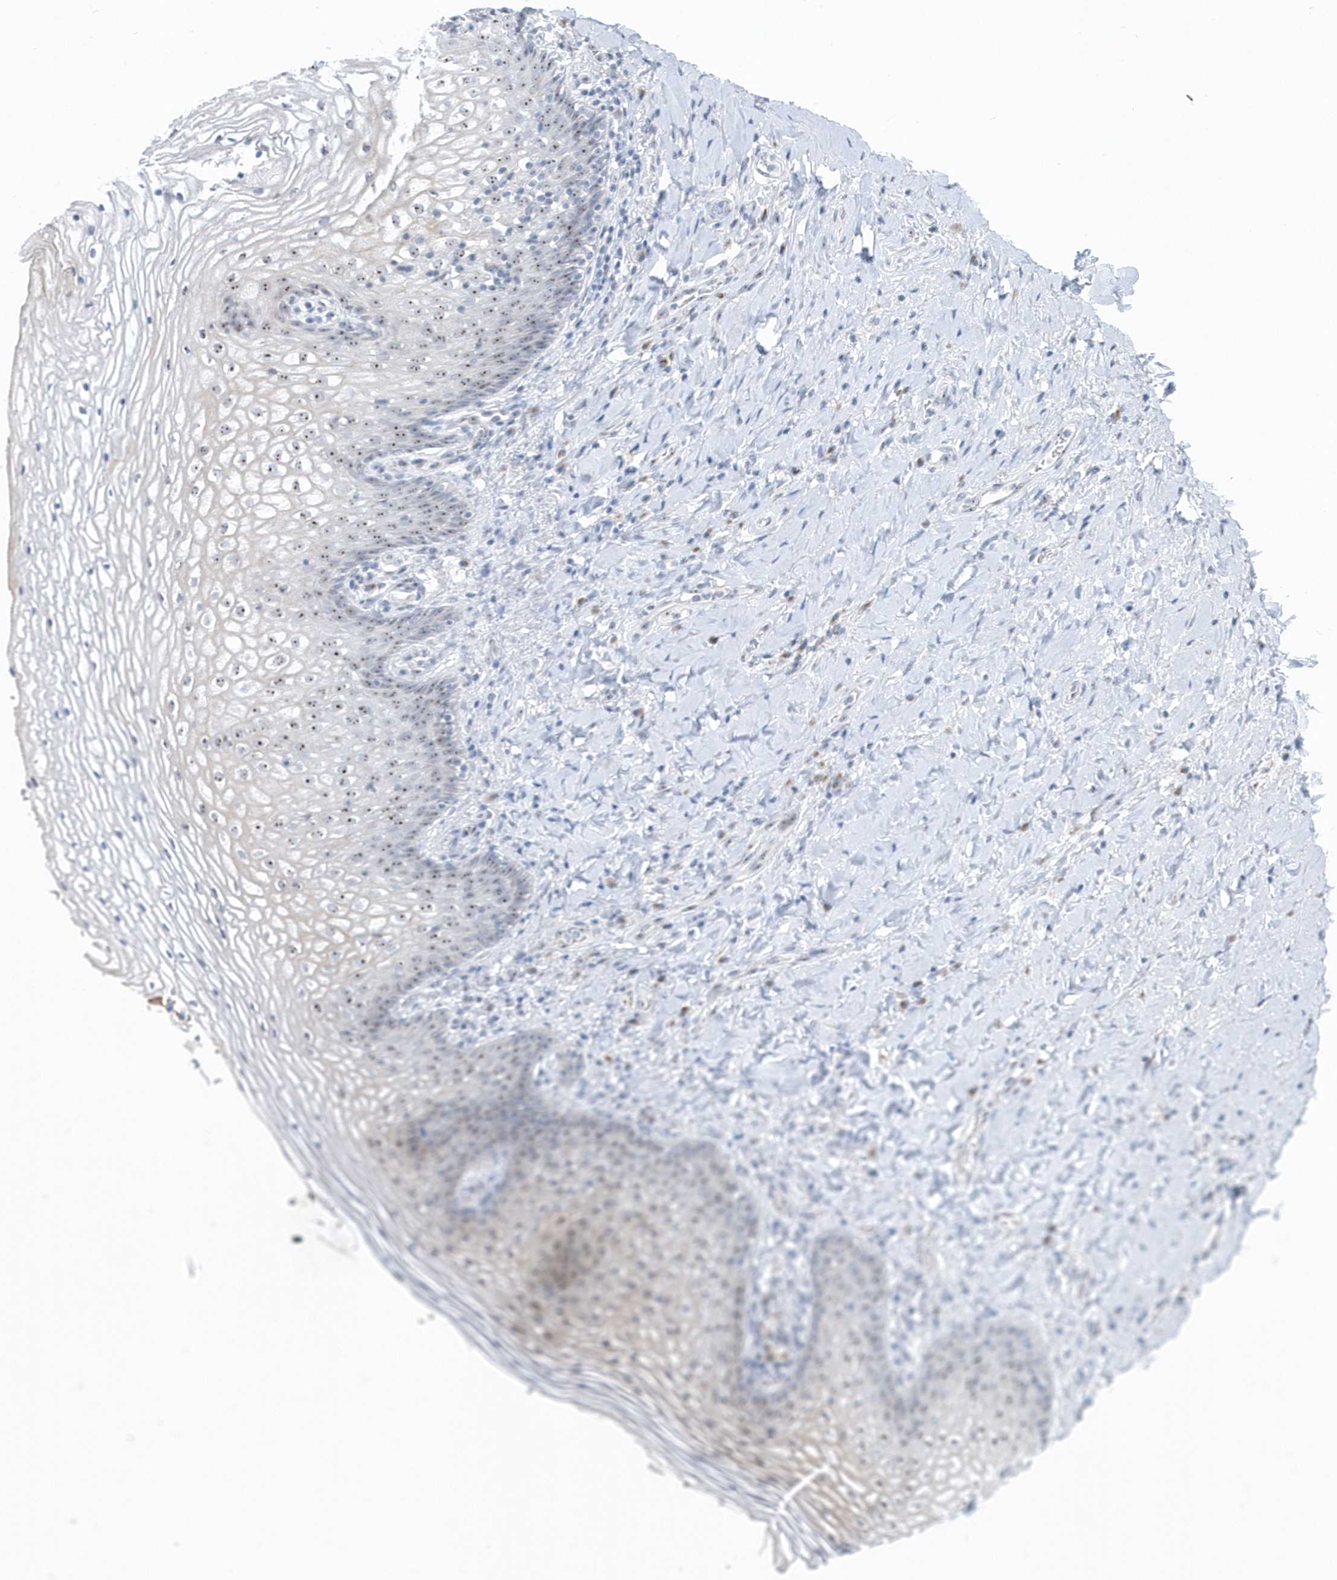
{"staining": {"intensity": "moderate", "quantity": ">75%", "location": "nuclear"}, "tissue": "vagina", "cell_type": "Squamous epithelial cells", "image_type": "normal", "snomed": [{"axis": "morphology", "description": "Normal tissue, NOS"}, {"axis": "topography", "description": "Vagina"}], "caption": "This image reveals unremarkable vagina stained with immunohistochemistry to label a protein in brown. The nuclear of squamous epithelial cells show moderate positivity for the protein. Nuclei are counter-stained blue.", "gene": "RPF2", "patient": {"sex": "female", "age": 60}}